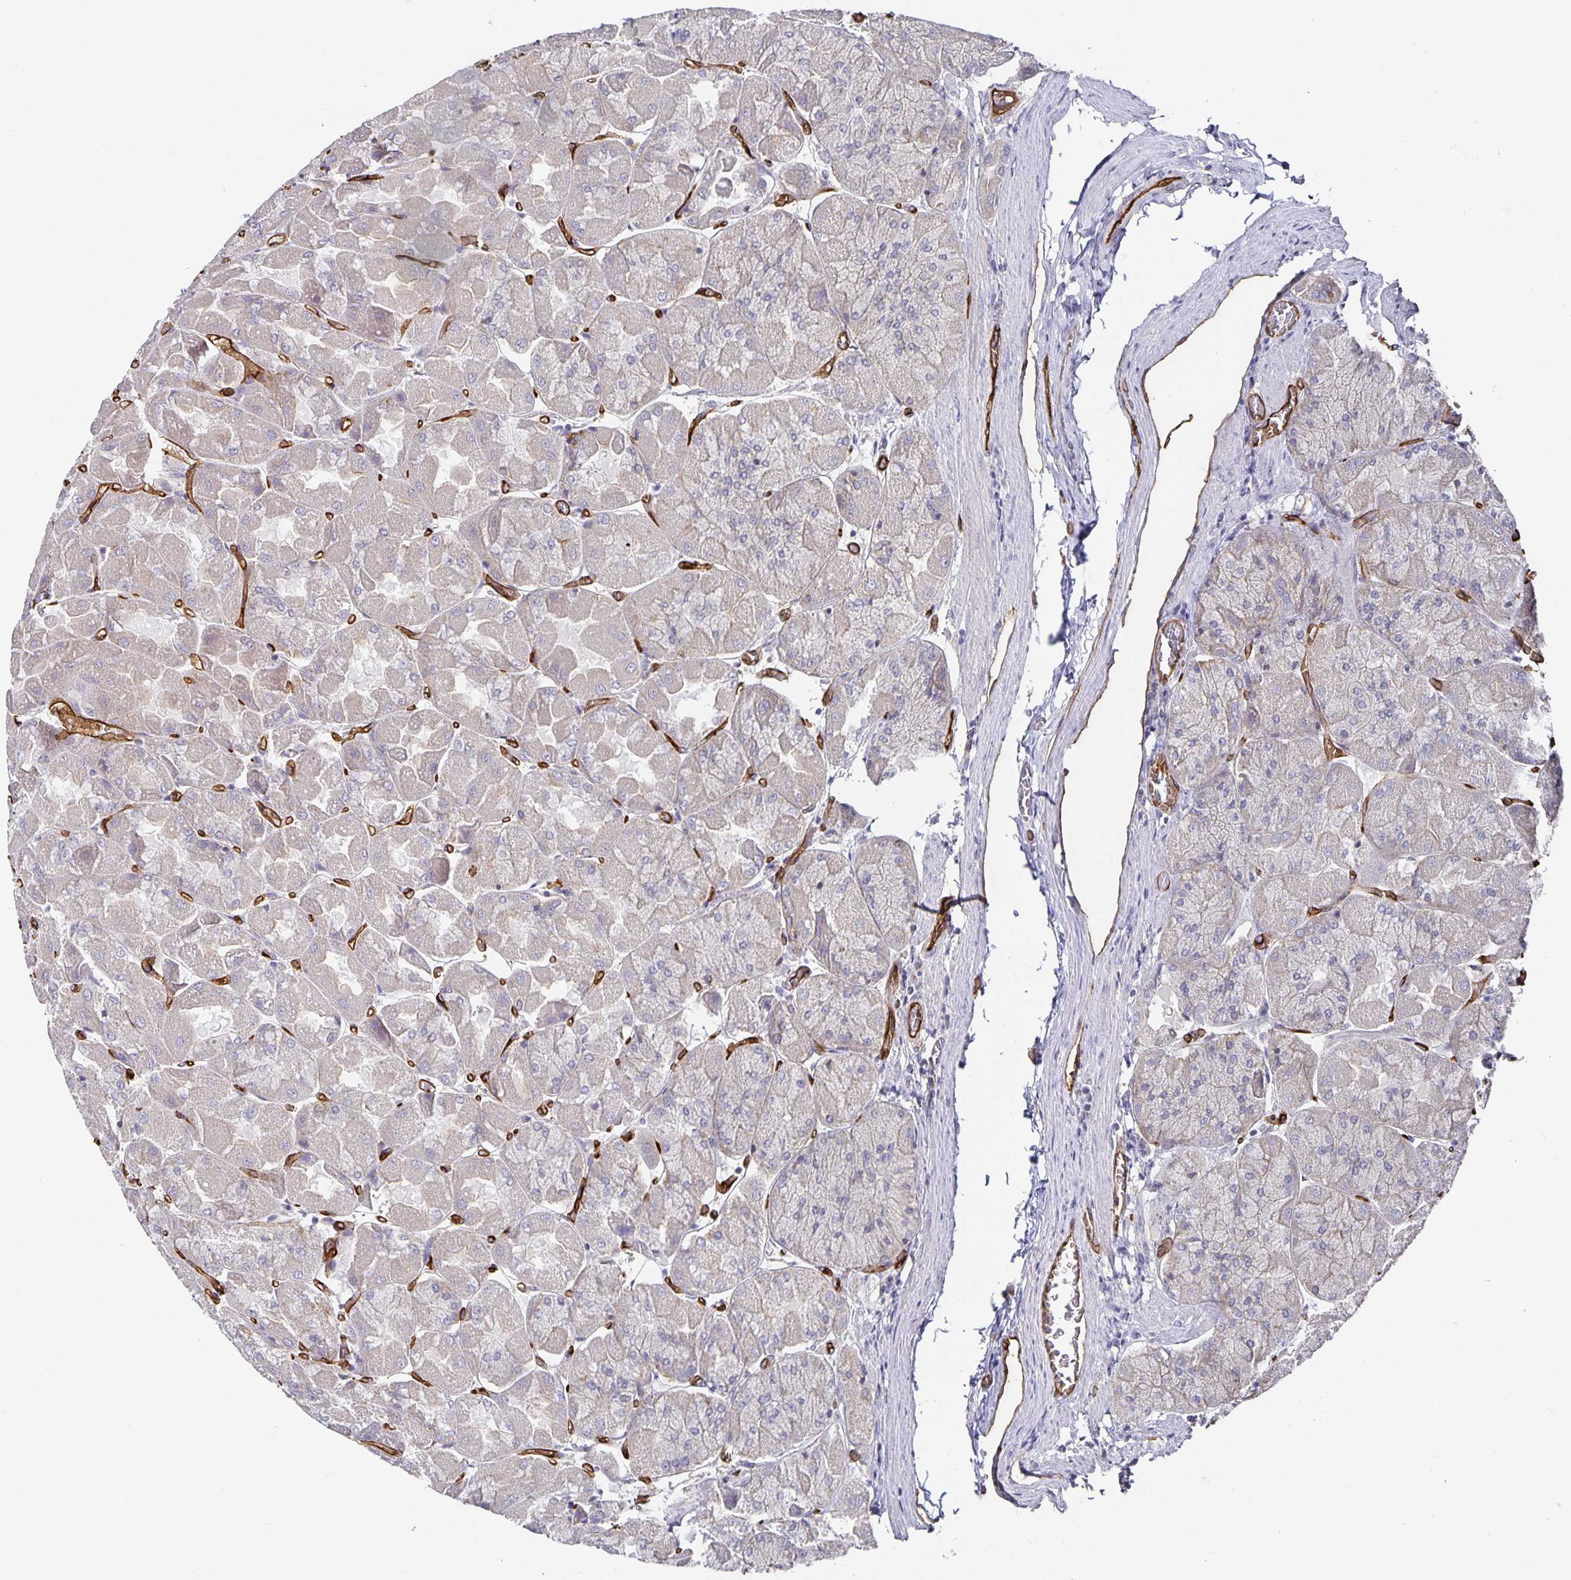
{"staining": {"intensity": "weak", "quantity": "<25%", "location": "cytoplasmic/membranous"}, "tissue": "stomach", "cell_type": "Glandular cells", "image_type": "normal", "snomed": [{"axis": "morphology", "description": "Normal tissue, NOS"}, {"axis": "topography", "description": "Stomach"}], "caption": "Immunohistochemistry (IHC) histopathology image of normal stomach: human stomach stained with DAB (3,3'-diaminobenzidine) exhibits no significant protein expression in glandular cells.", "gene": "PODXL", "patient": {"sex": "female", "age": 61}}